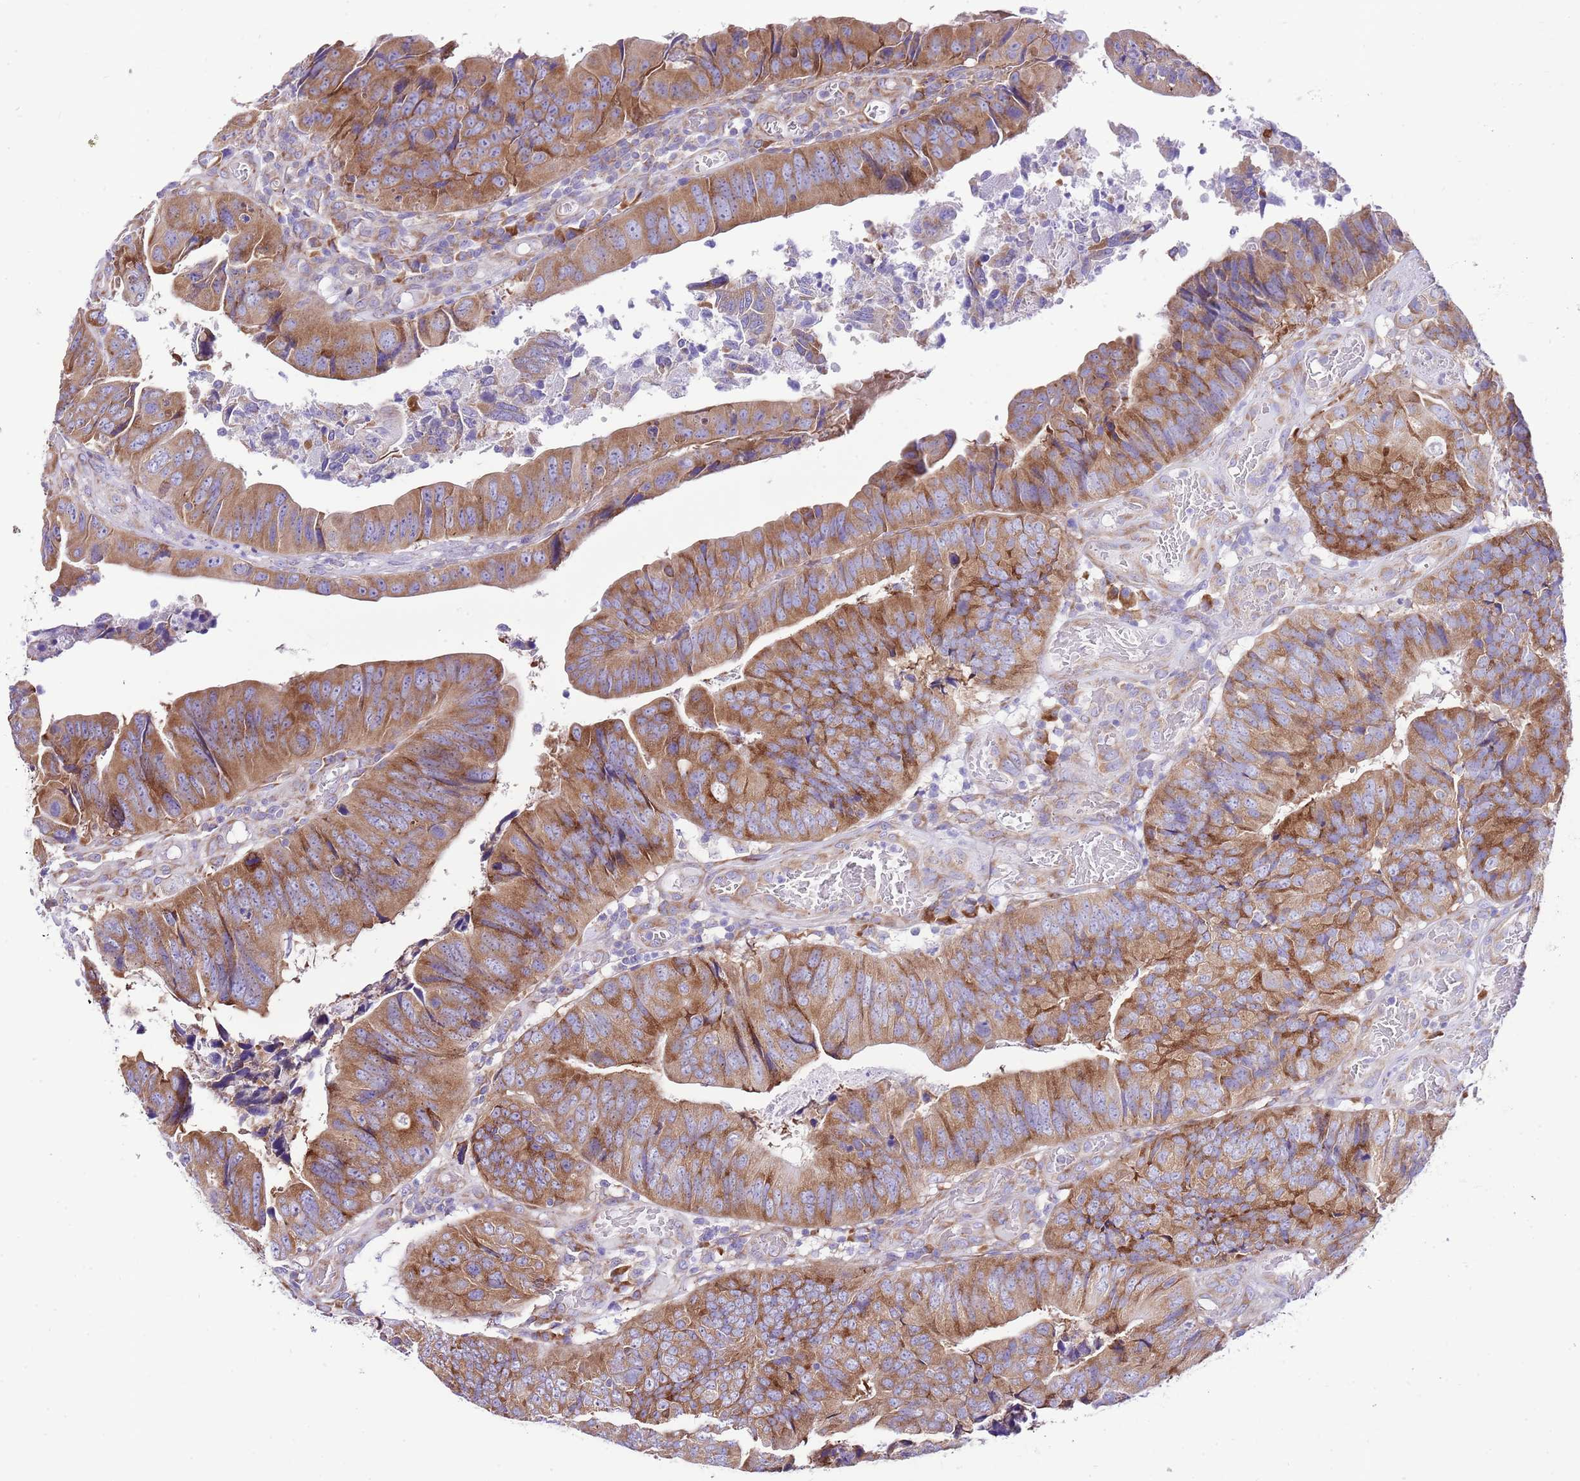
{"staining": {"intensity": "moderate", "quantity": ">75%", "location": "cytoplasmic/membranous"}, "tissue": "colorectal cancer", "cell_type": "Tumor cells", "image_type": "cancer", "snomed": [{"axis": "morphology", "description": "Adenocarcinoma, NOS"}, {"axis": "topography", "description": "Colon"}], "caption": "Immunohistochemistry (IHC) staining of colorectal cancer, which reveals medium levels of moderate cytoplasmic/membranous positivity in approximately >75% of tumor cells indicating moderate cytoplasmic/membranous protein staining. The staining was performed using DAB (brown) for protein detection and nuclei were counterstained in hematoxylin (blue).", "gene": "RPS10", "patient": {"sex": "female", "age": 67}}